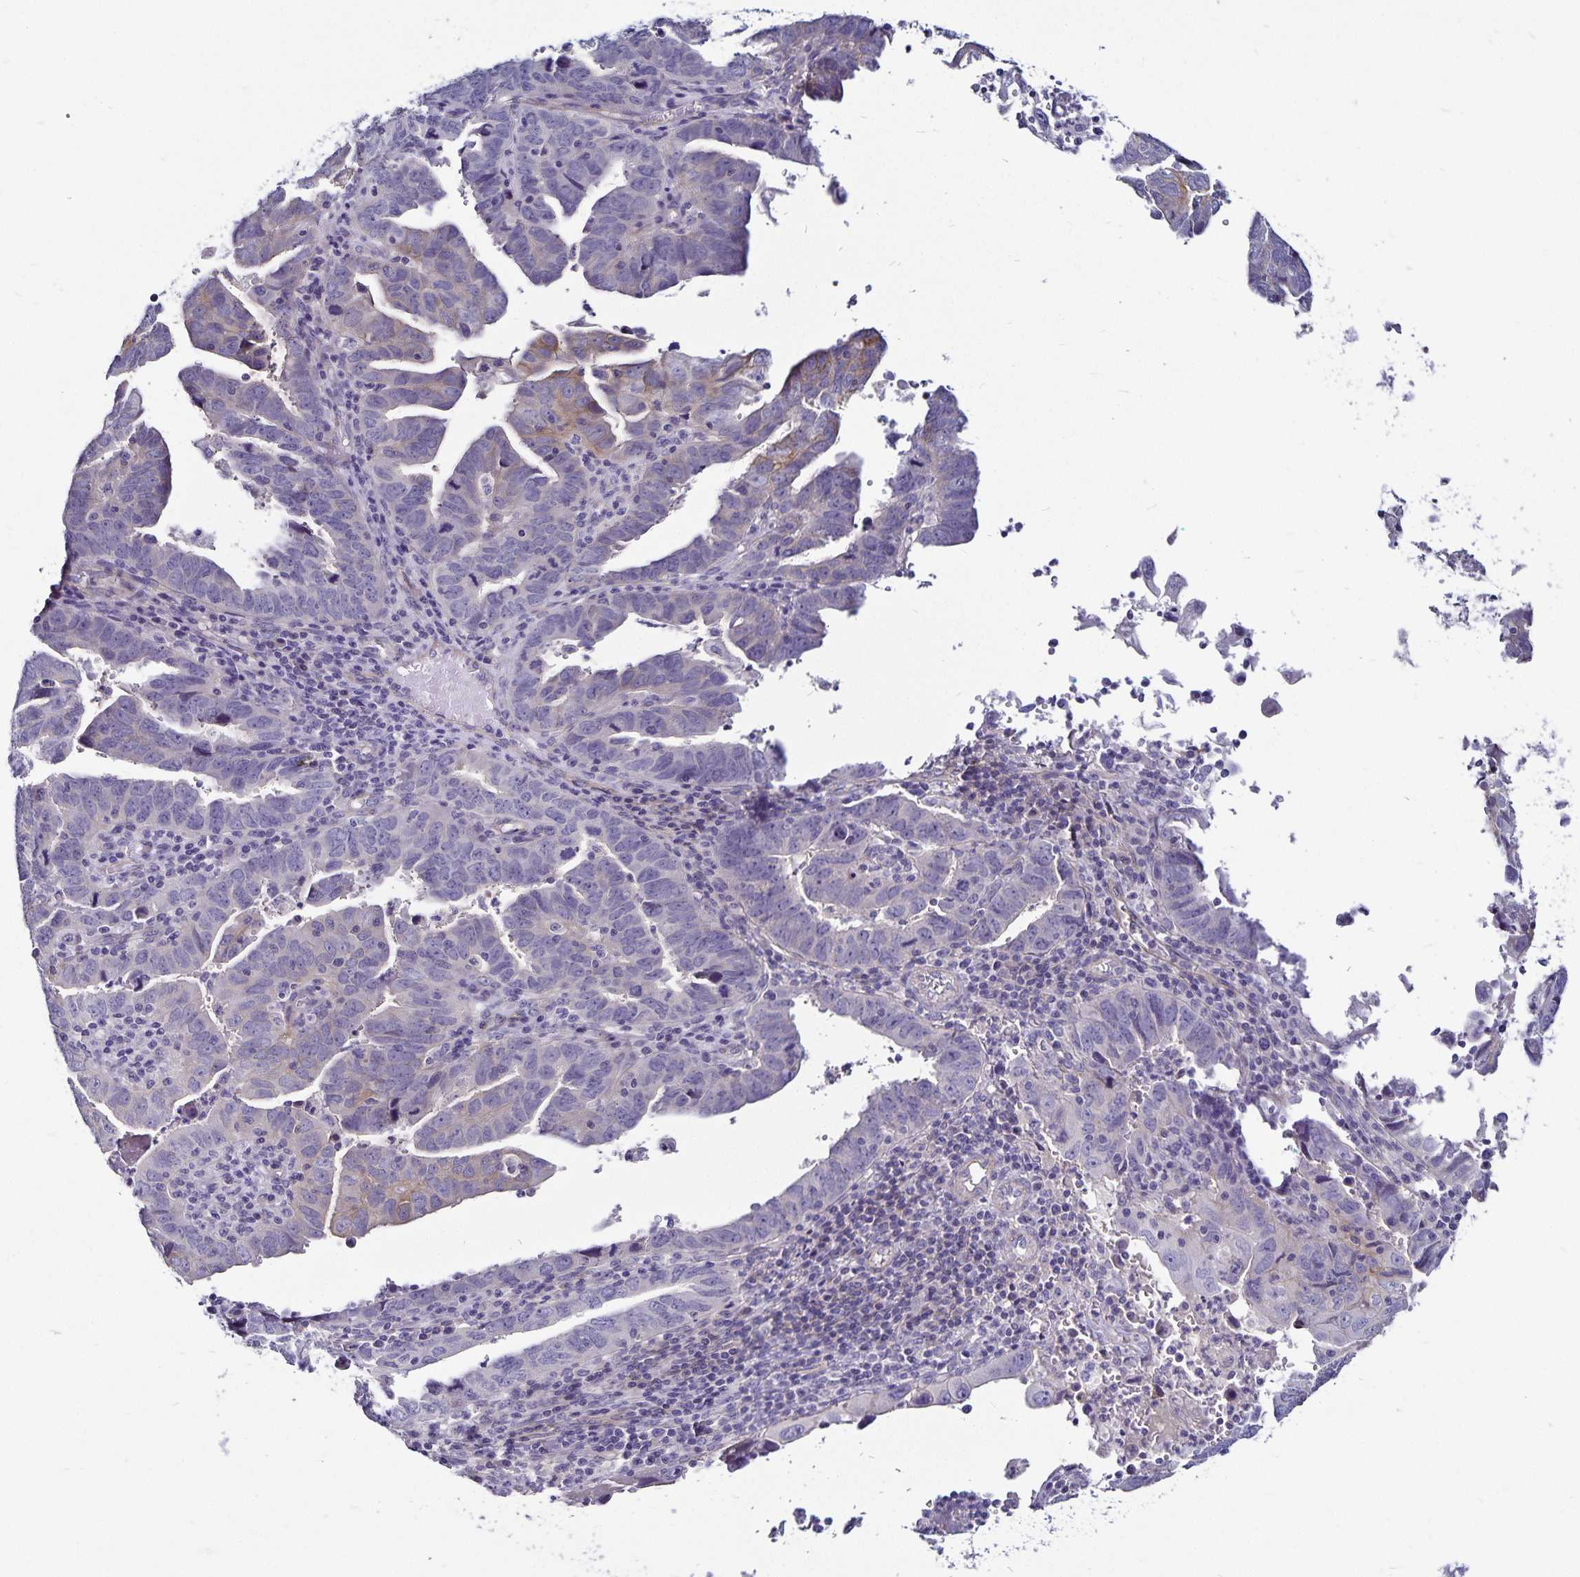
{"staining": {"intensity": "weak", "quantity": "<25%", "location": "cytoplasmic/membranous"}, "tissue": "endometrial cancer", "cell_type": "Tumor cells", "image_type": "cancer", "snomed": [{"axis": "morphology", "description": "Adenocarcinoma, NOS"}, {"axis": "topography", "description": "Uterus"}], "caption": "Tumor cells show no significant expression in endometrial adenocarcinoma. Brightfield microscopy of immunohistochemistry (IHC) stained with DAB (3,3'-diaminobenzidine) (brown) and hematoxylin (blue), captured at high magnification.", "gene": "GNG12", "patient": {"sex": "female", "age": 62}}